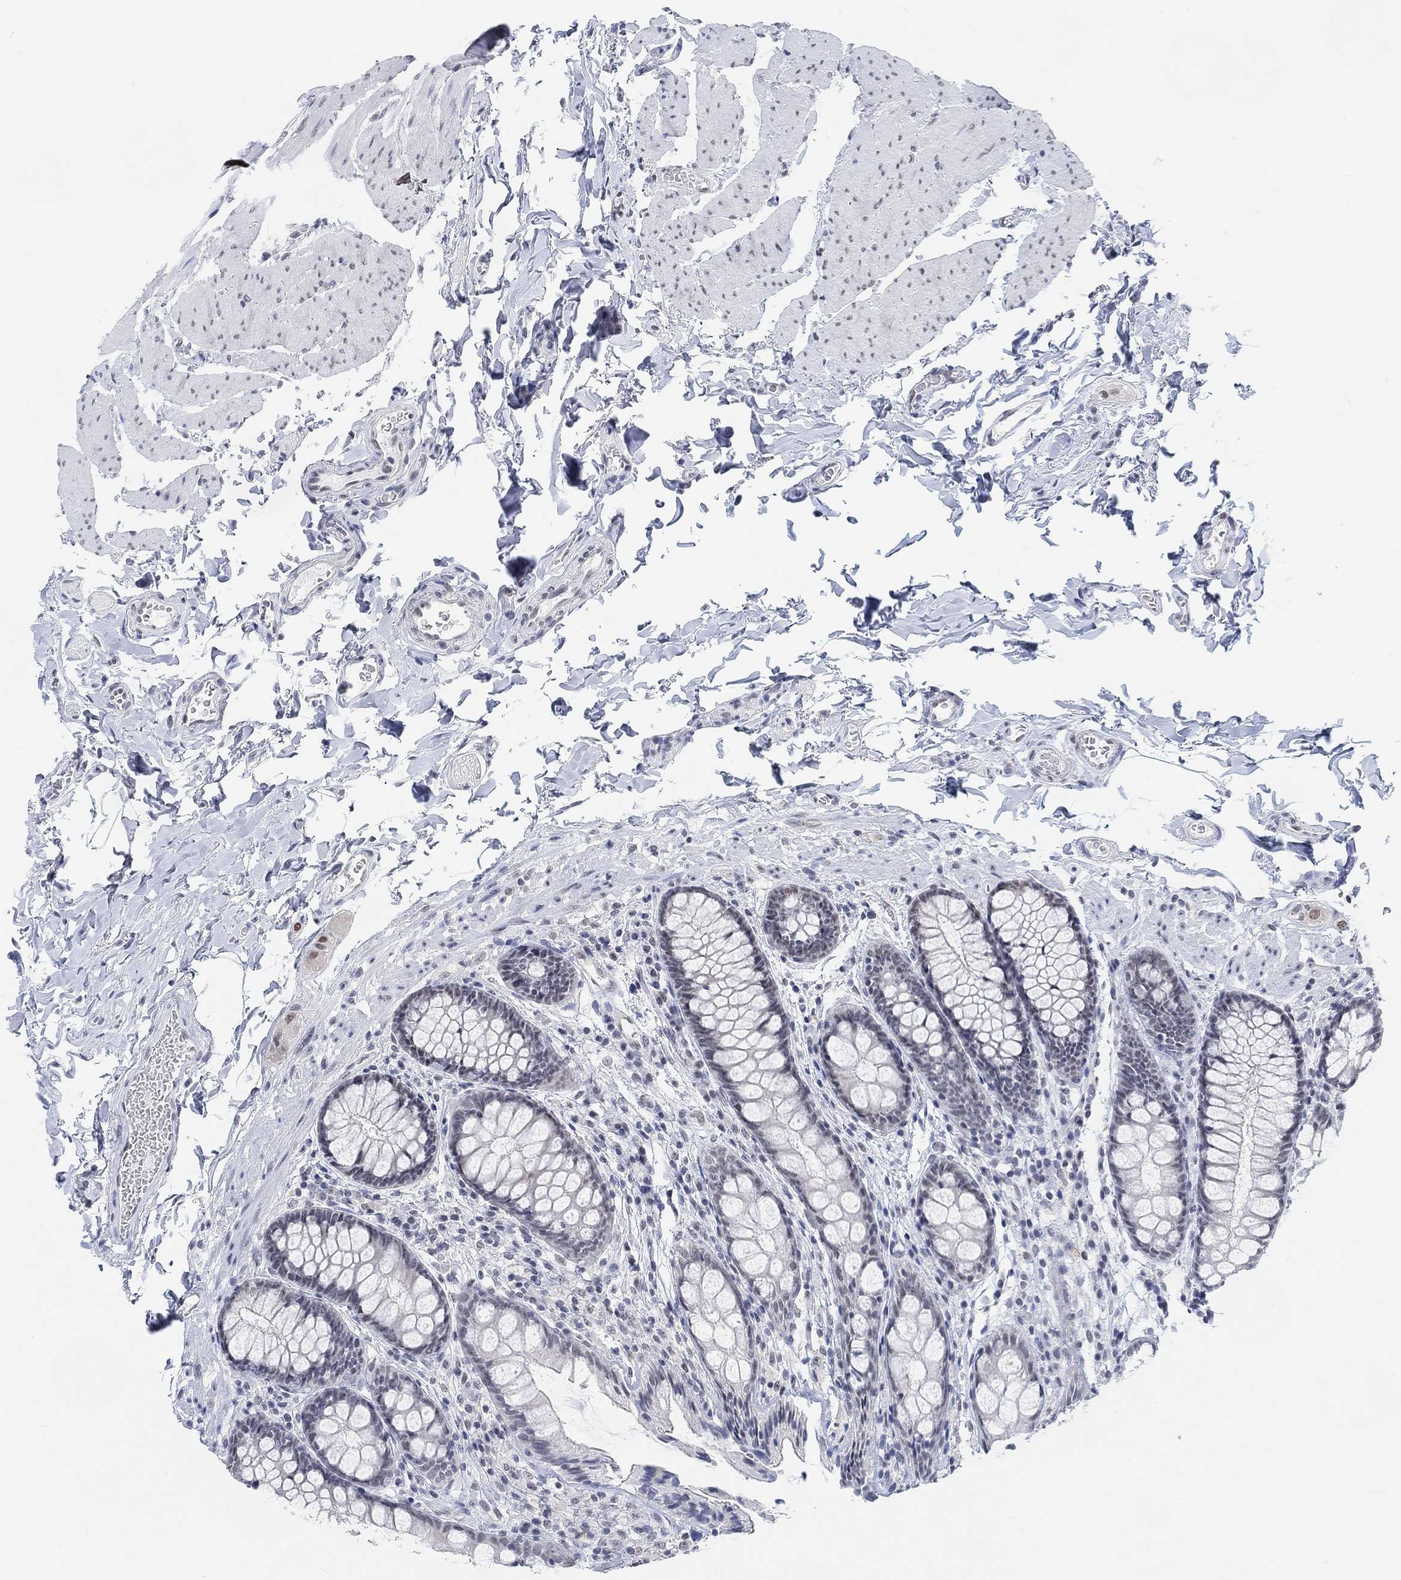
{"staining": {"intensity": "negative", "quantity": "none", "location": "none"}, "tissue": "colon", "cell_type": "Endothelial cells", "image_type": "normal", "snomed": [{"axis": "morphology", "description": "Normal tissue, NOS"}, {"axis": "topography", "description": "Colon"}], "caption": "Endothelial cells show no significant staining in benign colon.", "gene": "PURG", "patient": {"sex": "female", "age": 86}}